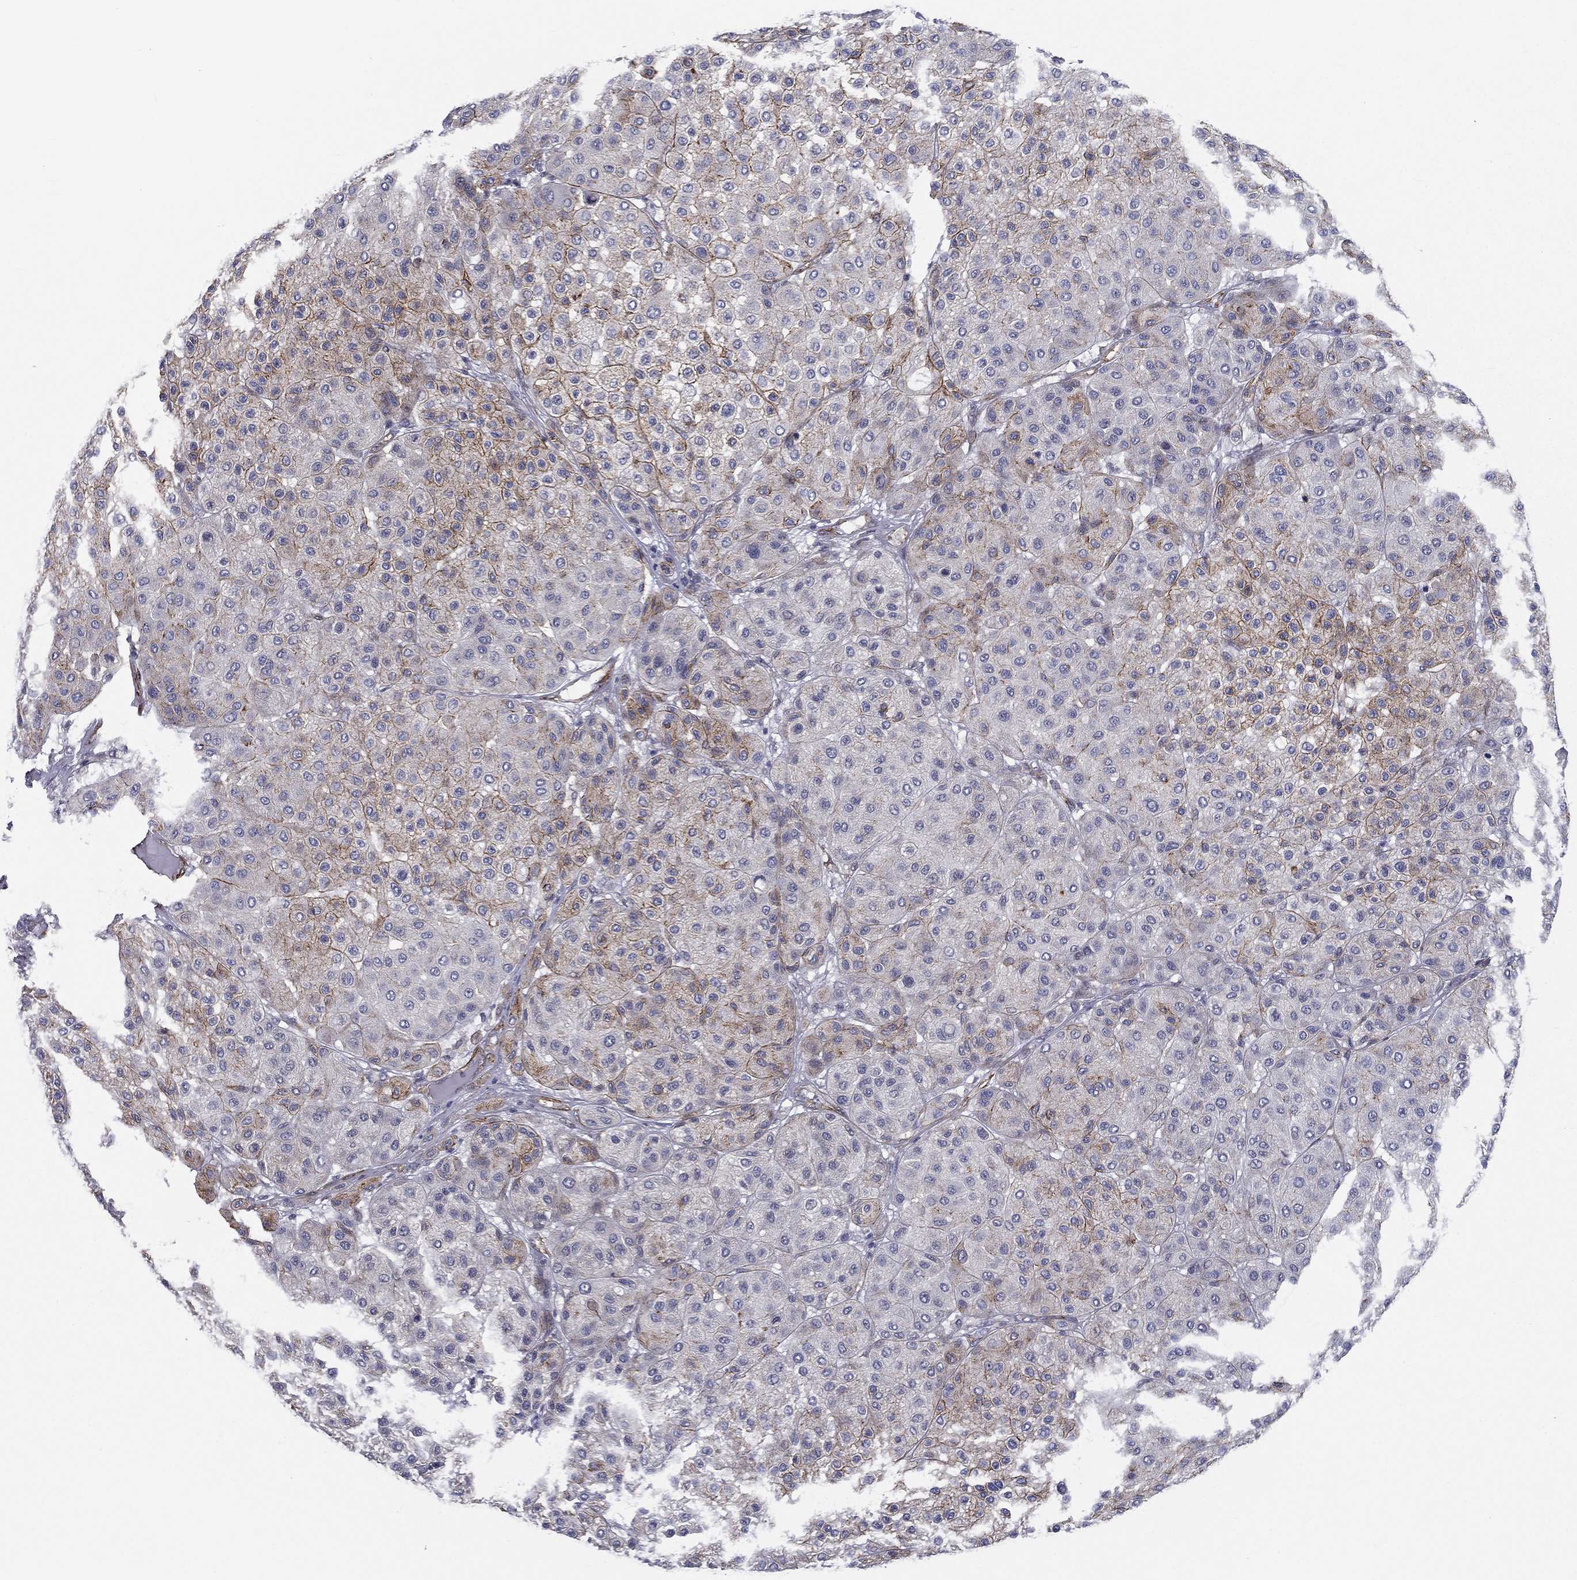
{"staining": {"intensity": "moderate", "quantity": "<25%", "location": "cytoplasmic/membranous"}, "tissue": "melanoma", "cell_type": "Tumor cells", "image_type": "cancer", "snomed": [{"axis": "morphology", "description": "Malignant melanoma, Metastatic site"}, {"axis": "topography", "description": "Smooth muscle"}], "caption": "This histopathology image reveals immunohistochemistry (IHC) staining of human melanoma, with low moderate cytoplasmic/membranous expression in approximately <25% of tumor cells.", "gene": "SYNC", "patient": {"sex": "male", "age": 41}}